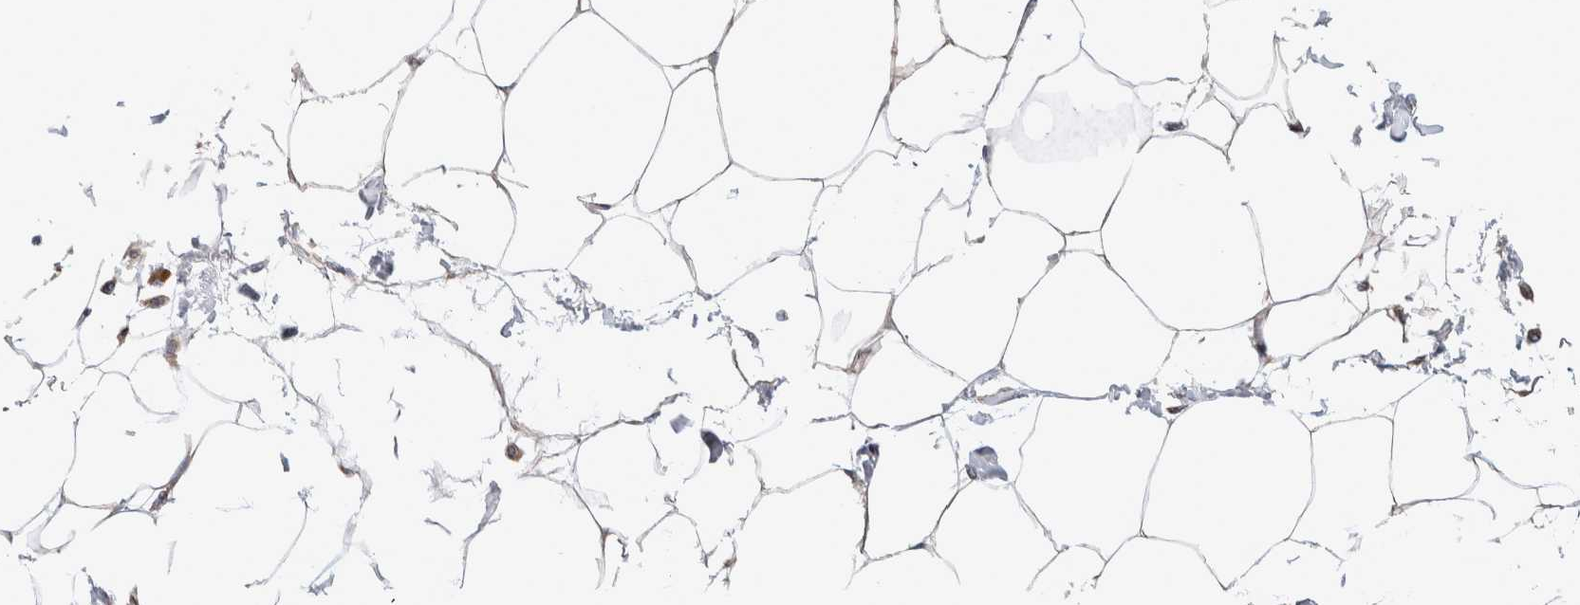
{"staining": {"intensity": "weak", "quantity": "25%-75%", "location": "cytoplasmic/membranous"}, "tissue": "adipose tissue", "cell_type": "Adipocytes", "image_type": "normal", "snomed": [{"axis": "morphology", "description": "Normal tissue, NOS"}, {"axis": "morphology", "description": "Adenocarcinoma, NOS"}, {"axis": "topography", "description": "Colon"}, {"axis": "topography", "description": "Peripheral nerve tissue"}], "caption": "Immunohistochemical staining of unremarkable human adipose tissue shows low levels of weak cytoplasmic/membranous staining in approximately 25%-75% of adipocytes.", "gene": "IBTK", "patient": {"sex": "male", "age": 14}}